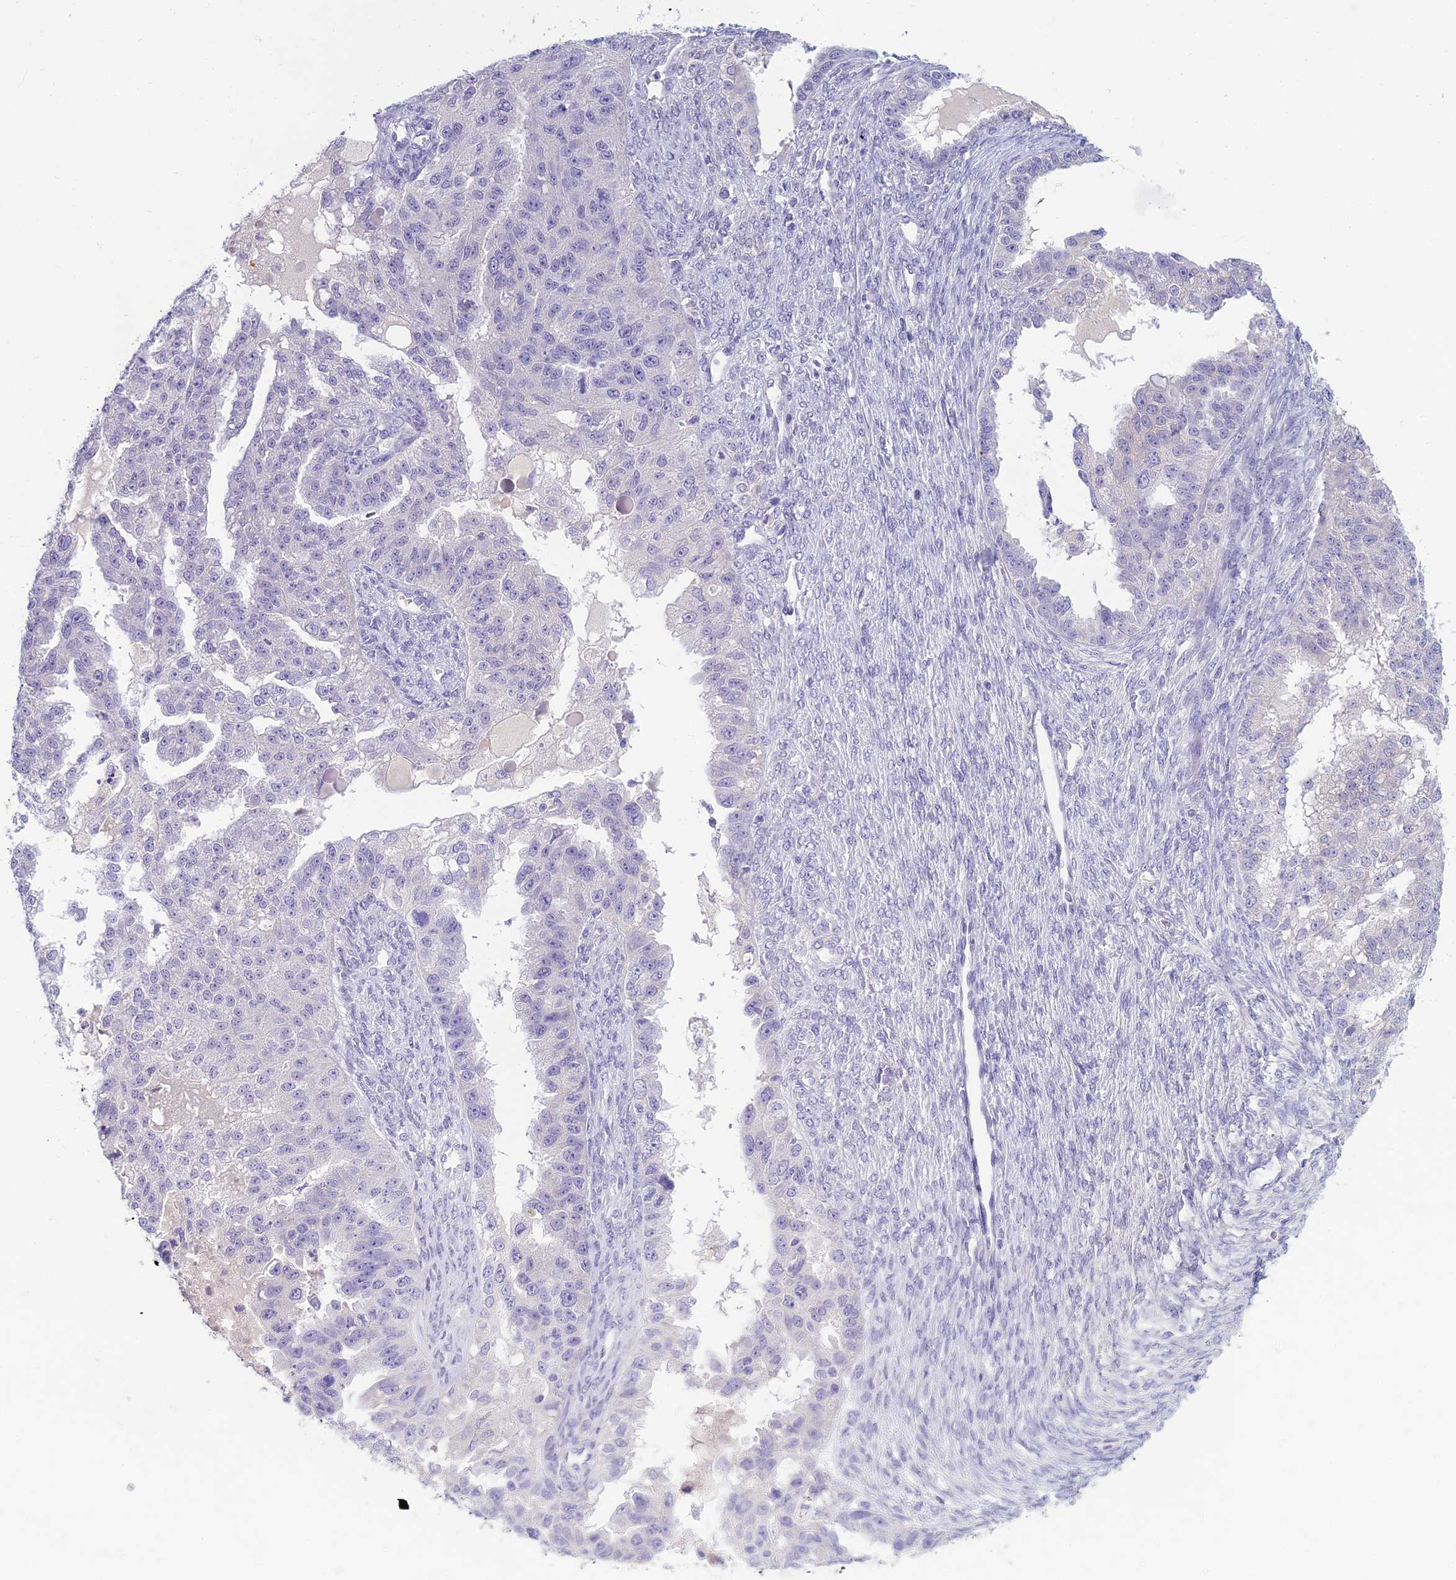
{"staining": {"intensity": "negative", "quantity": "none", "location": "none"}, "tissue": "ovarian cancer", "cell_type": "Tumor cells", "image_type": "cancer", "snomed": [{"axis": "morphology", "description": "Cystadenocarcinoma, serous, NOS"}, {"axis": "topography", "description": "Ovary"}], "caption": "Immunohistochemistry (IHC) photomicrograph of neoplastic tissue: serous cystadenocarcinoma (ovarian) stained with DAB displays no significant protein positivity in tumor cells. (Stains: DAB immunohistochemistry with hematoxylin counter stain, Microscopy: brightfield microscopy at high magnification).", "gene": "SLC25A41", "patient": {"sex": "female", "age": 58}}